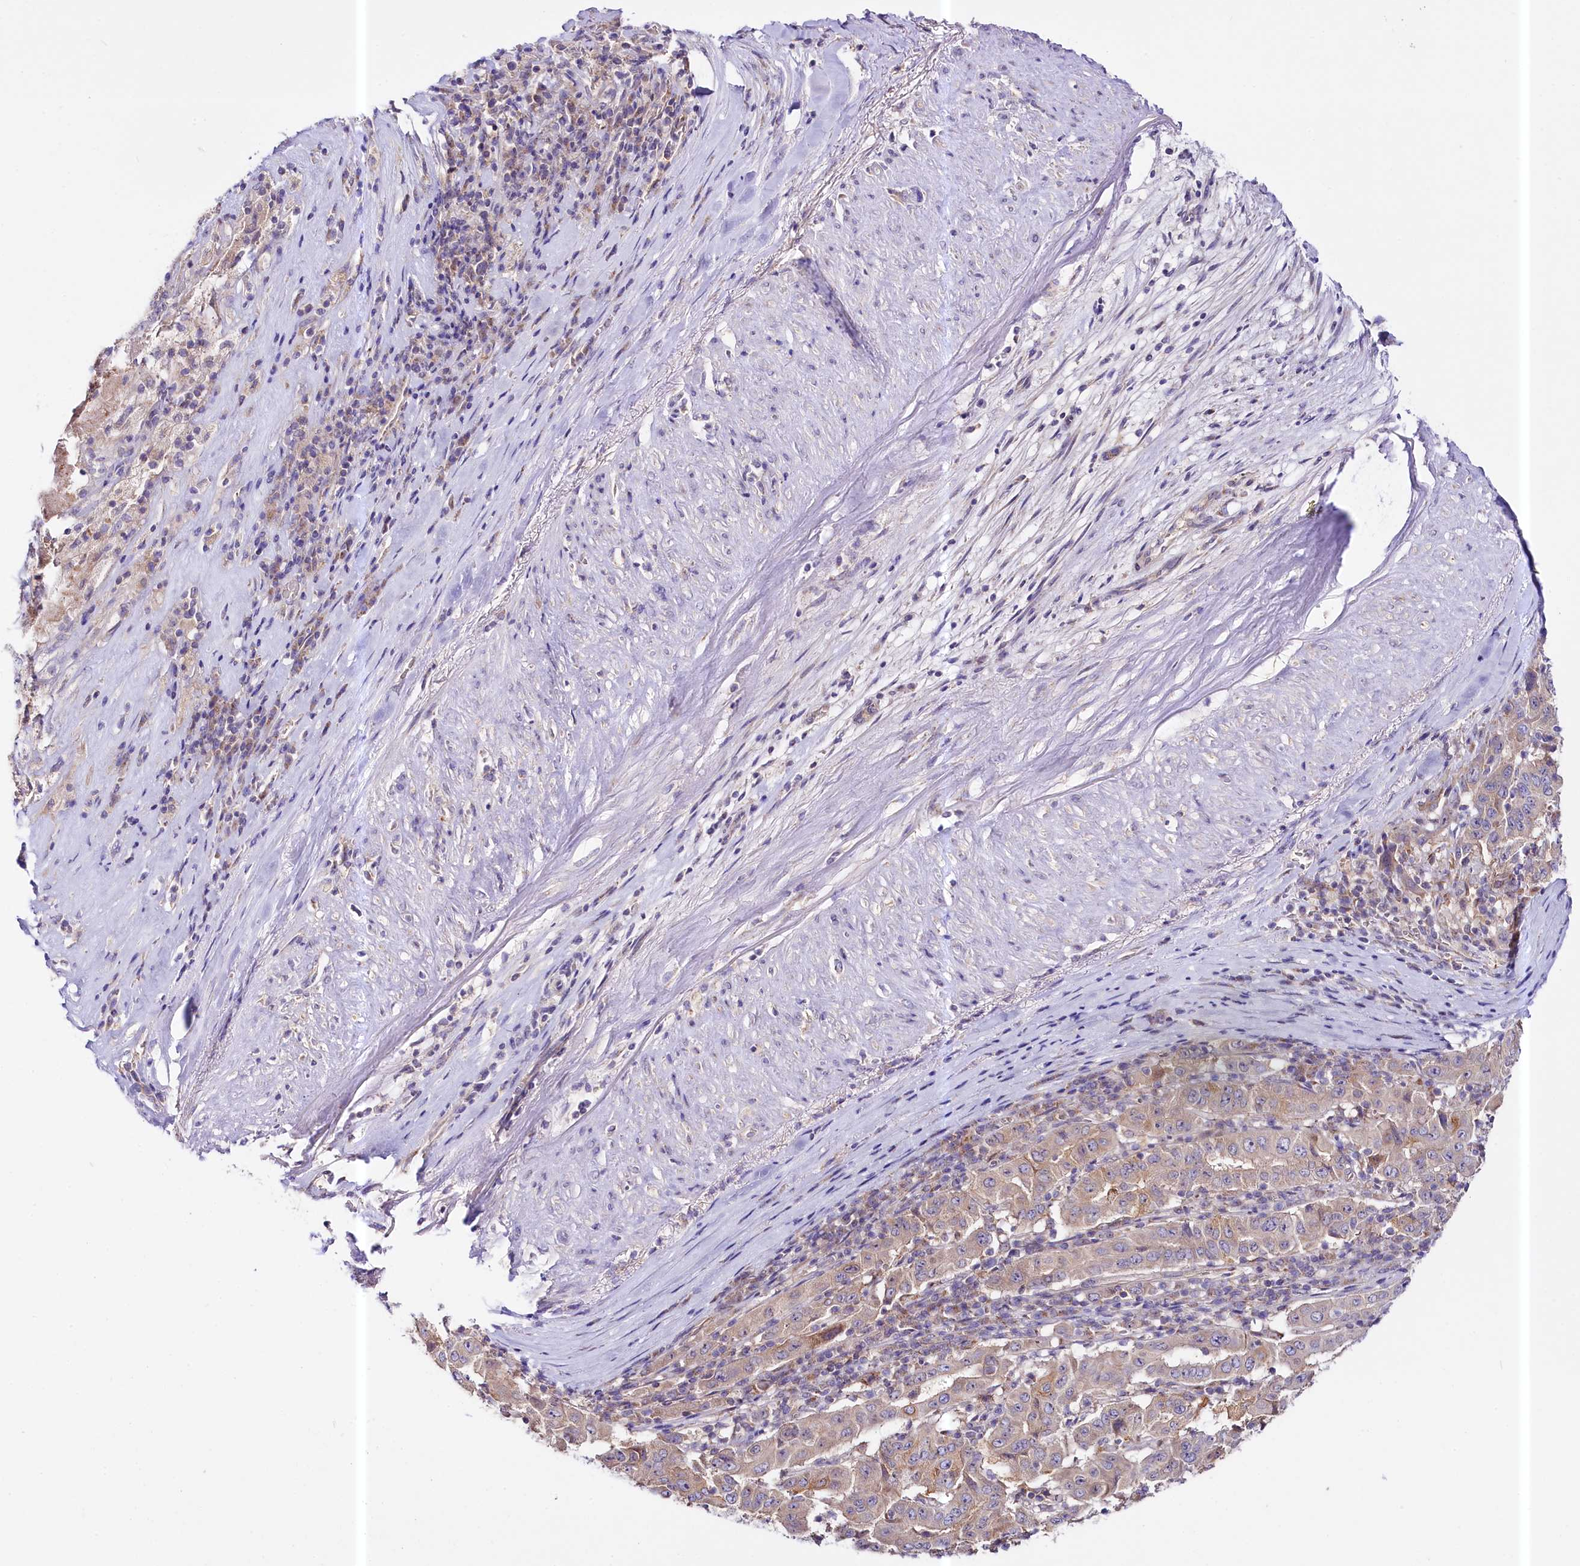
{"staining": {"intensity": "weak", "quantity": "25%-75%", "location": "cytoplasmic/membranous"}, "tissue": "pancreatic cancer", "cell_type": "Tumor cells", "image_type": "cancer", "snomed": [{"axis": "morphology", "description": "Adenocarcinoma, NOS"}, {"axis": "topography", "description": "Pancreas"}], "caption": "Immunohistochemical staining of human adenocarcinoma (pancreatic) exhibits weak cytoplasmic/membranous protein staining in approximately 25%-75% of tumor cells.", "gene": "CEP295", "patient": {"sex": "male", "age": 63}}